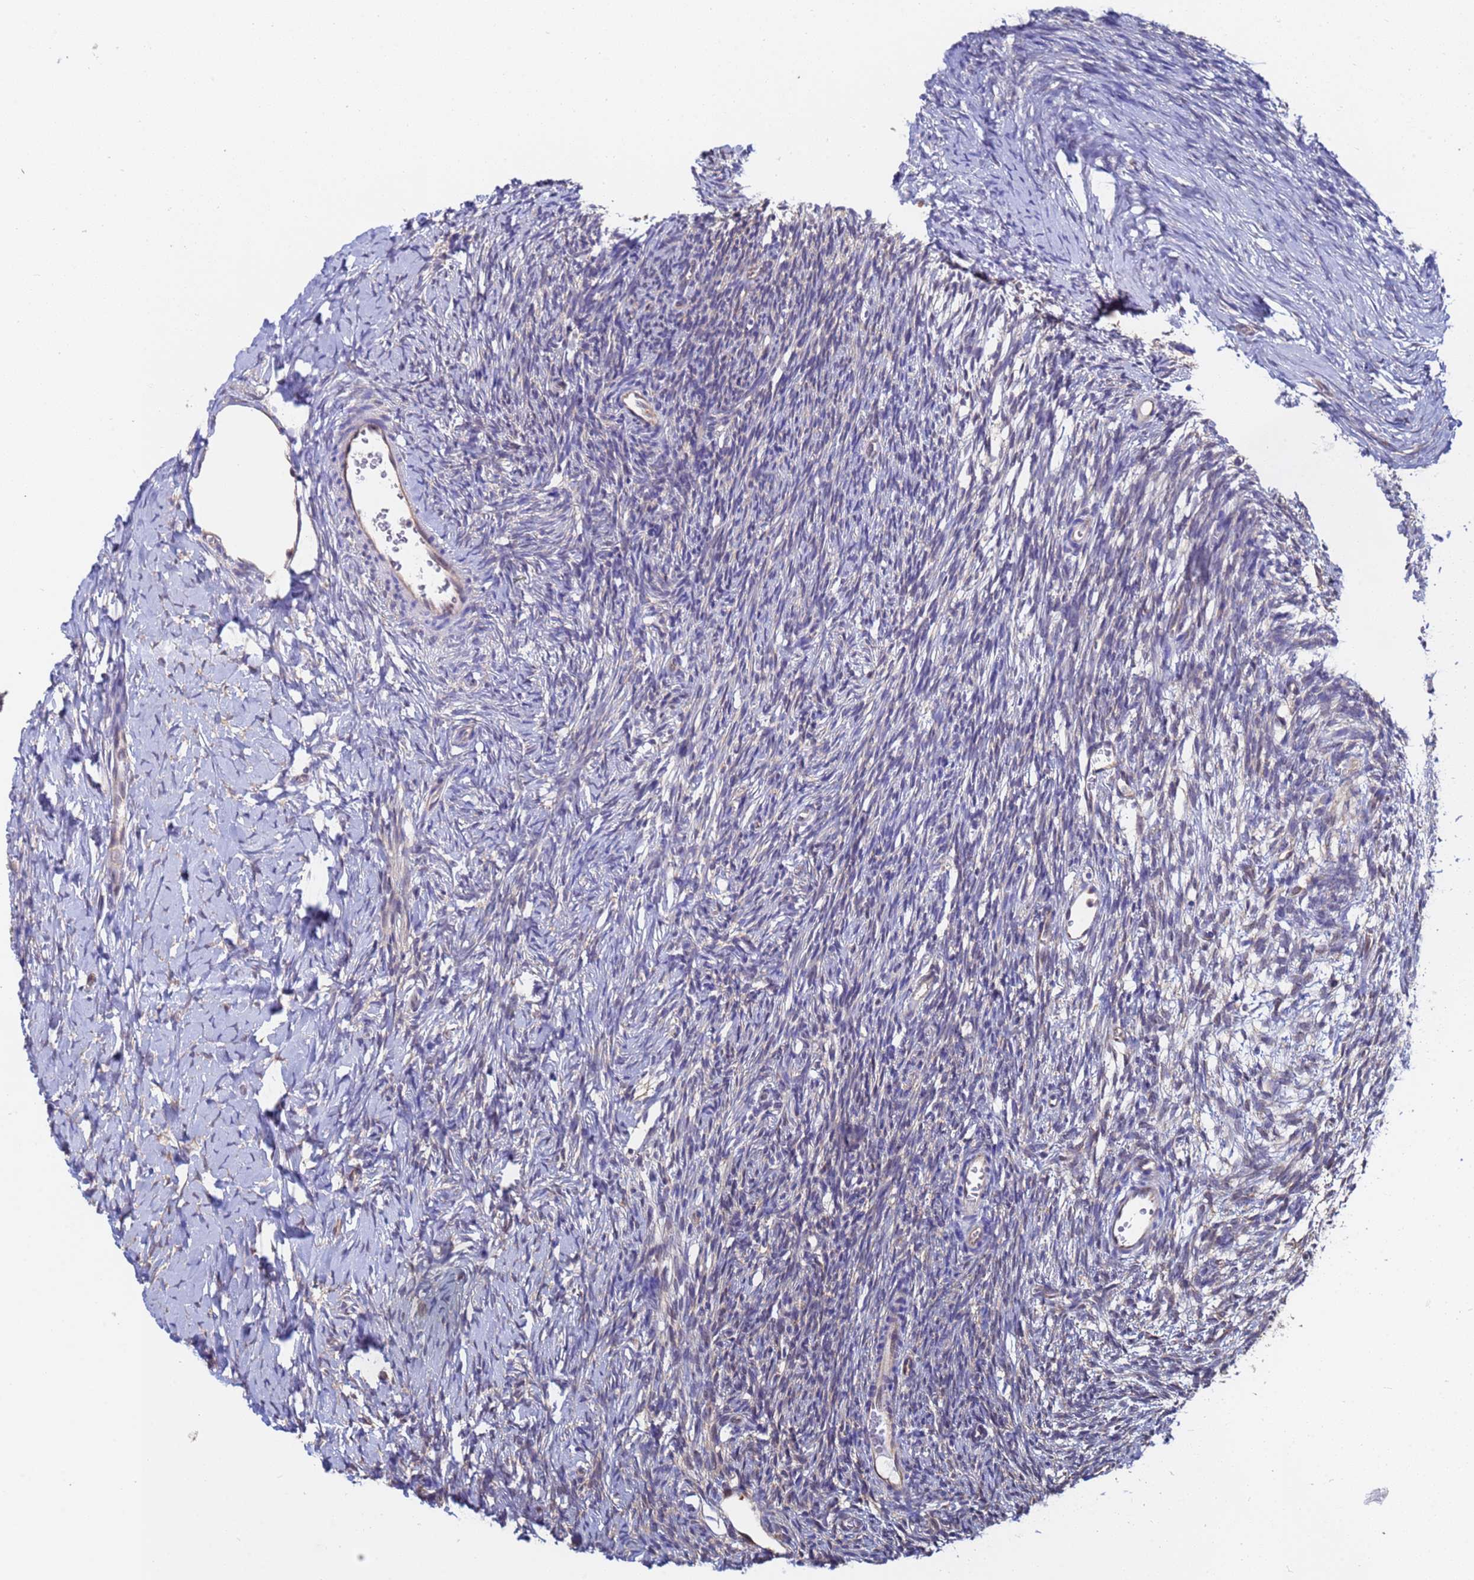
{"staining": {"intensity": "weak", "quantity": "25%-75%", "location": "cytoplasmic/membranous"}, "tissue": "ovary", "cell_type": "Ovarian stroma cells", "image_type": "normal", "snomed": [{"axis": "morphology", "description": "Normal tissue, NOS"}, {"axis": "topography", "description": "Ovary"}], "caption": "Immunohistochemistry (DAB) staining of benign ovary displays weak cytoplasmic/membranous protein expression in about 25%-75% of ovarian stroma cells.", "gene": "FAM25A", "patient": {"sex": "female", "age": 39}}